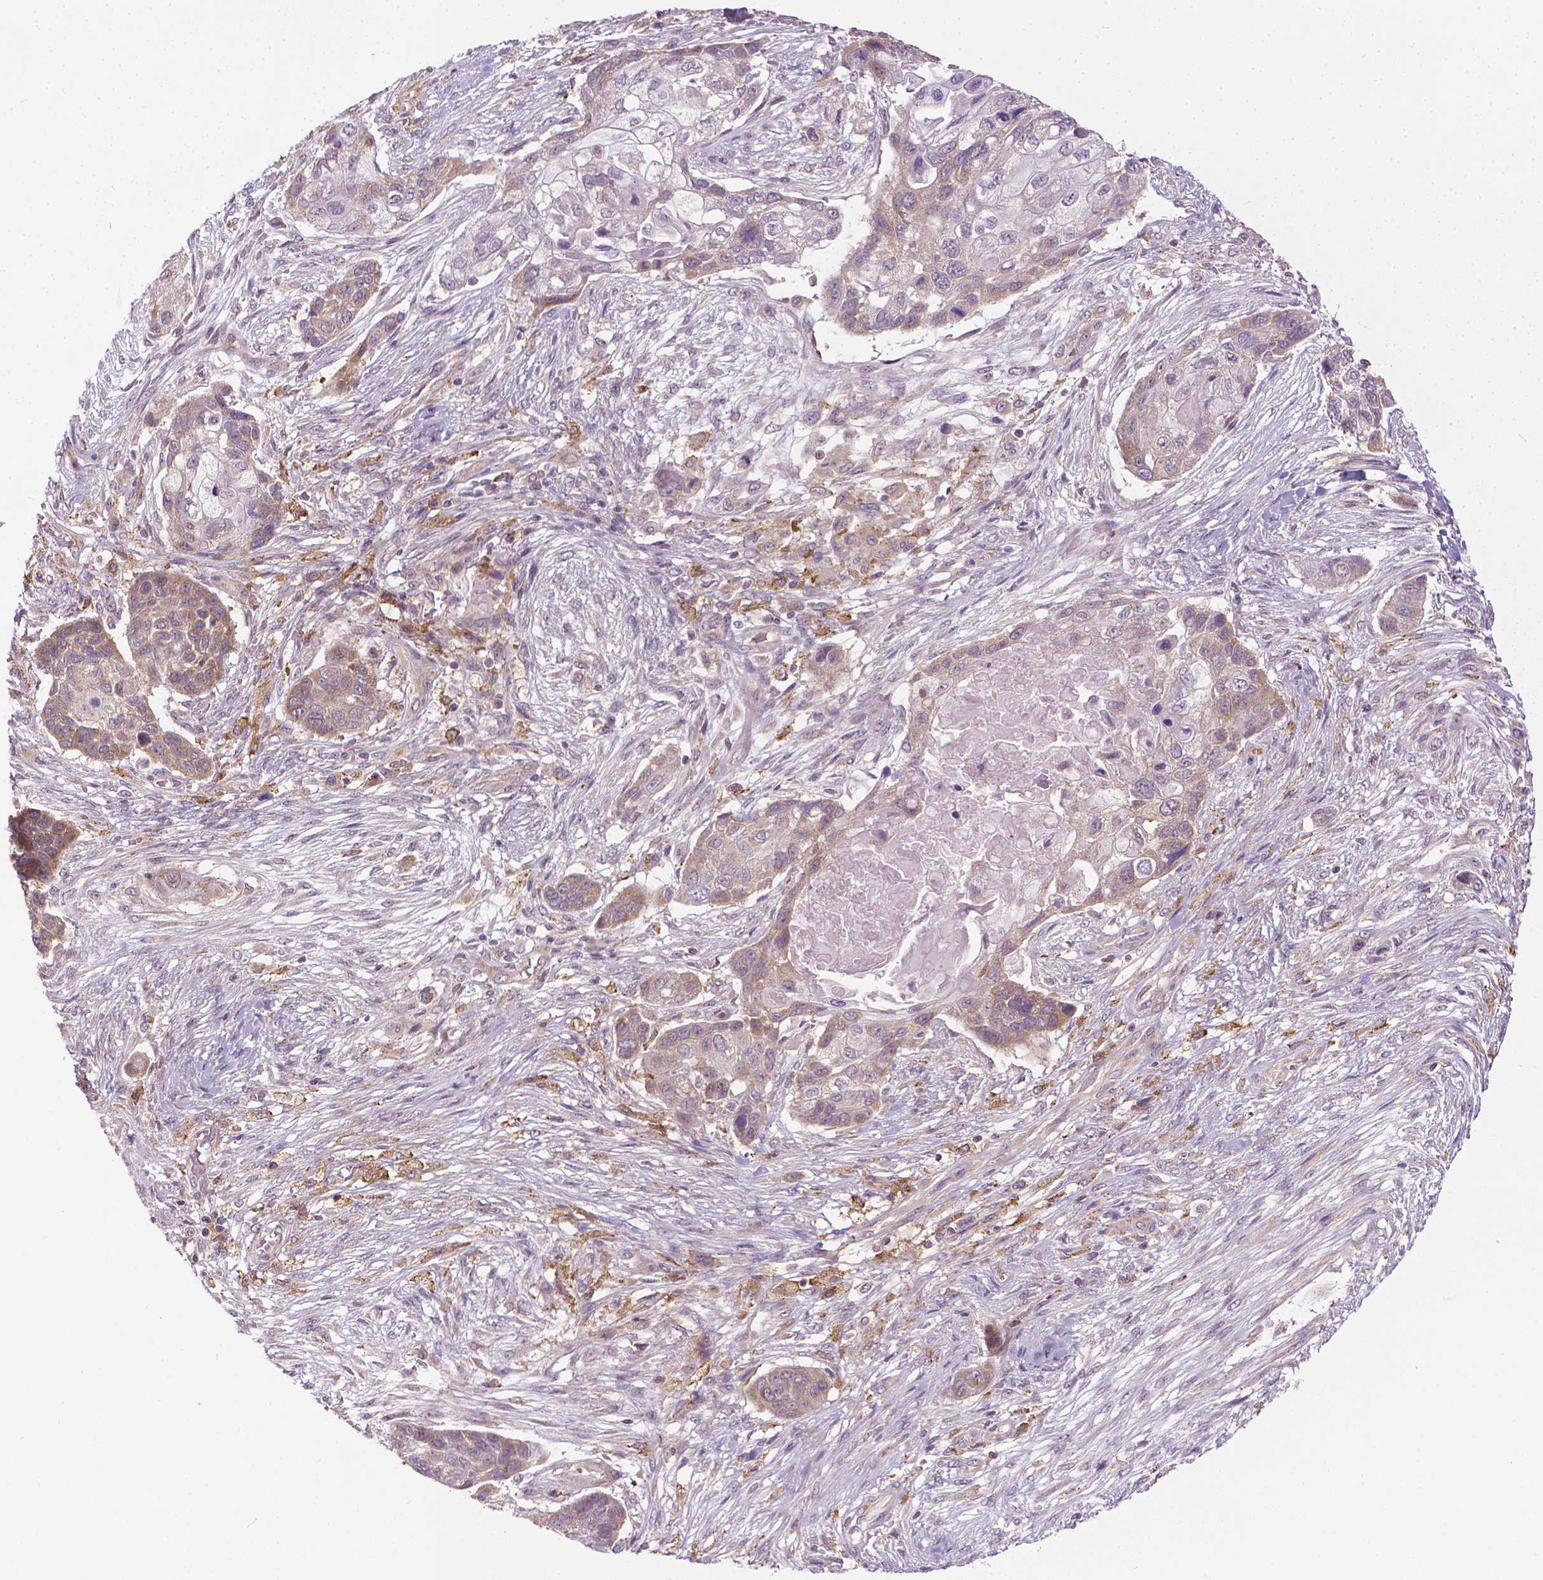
{"staining": {"intensity": "weak", "quantity": ">75%", "location": "cytoplasmic/membranous"}, "tissue": "lung cancer", "cell_type": "Tumor cells", "image_type": "cancer", "snomed": [{"axis": "morphology", "description": "Squamous cell carcinoma, NOS"}, {"axis": "topography", "description": "Lung"}], "caption": "Lung squamous cell carcinoma tissue reveals weak cytoplasmic/membranous expression in approximately >75% of tumor cells (Stains: DAB (3,3'-diaminobenzidine) in brown, nuclei in blue, Microscopy: brightfield microscopy at high magnification).", "gene": "PRAG1", "patient": {"sex": "male", "age": 69}}